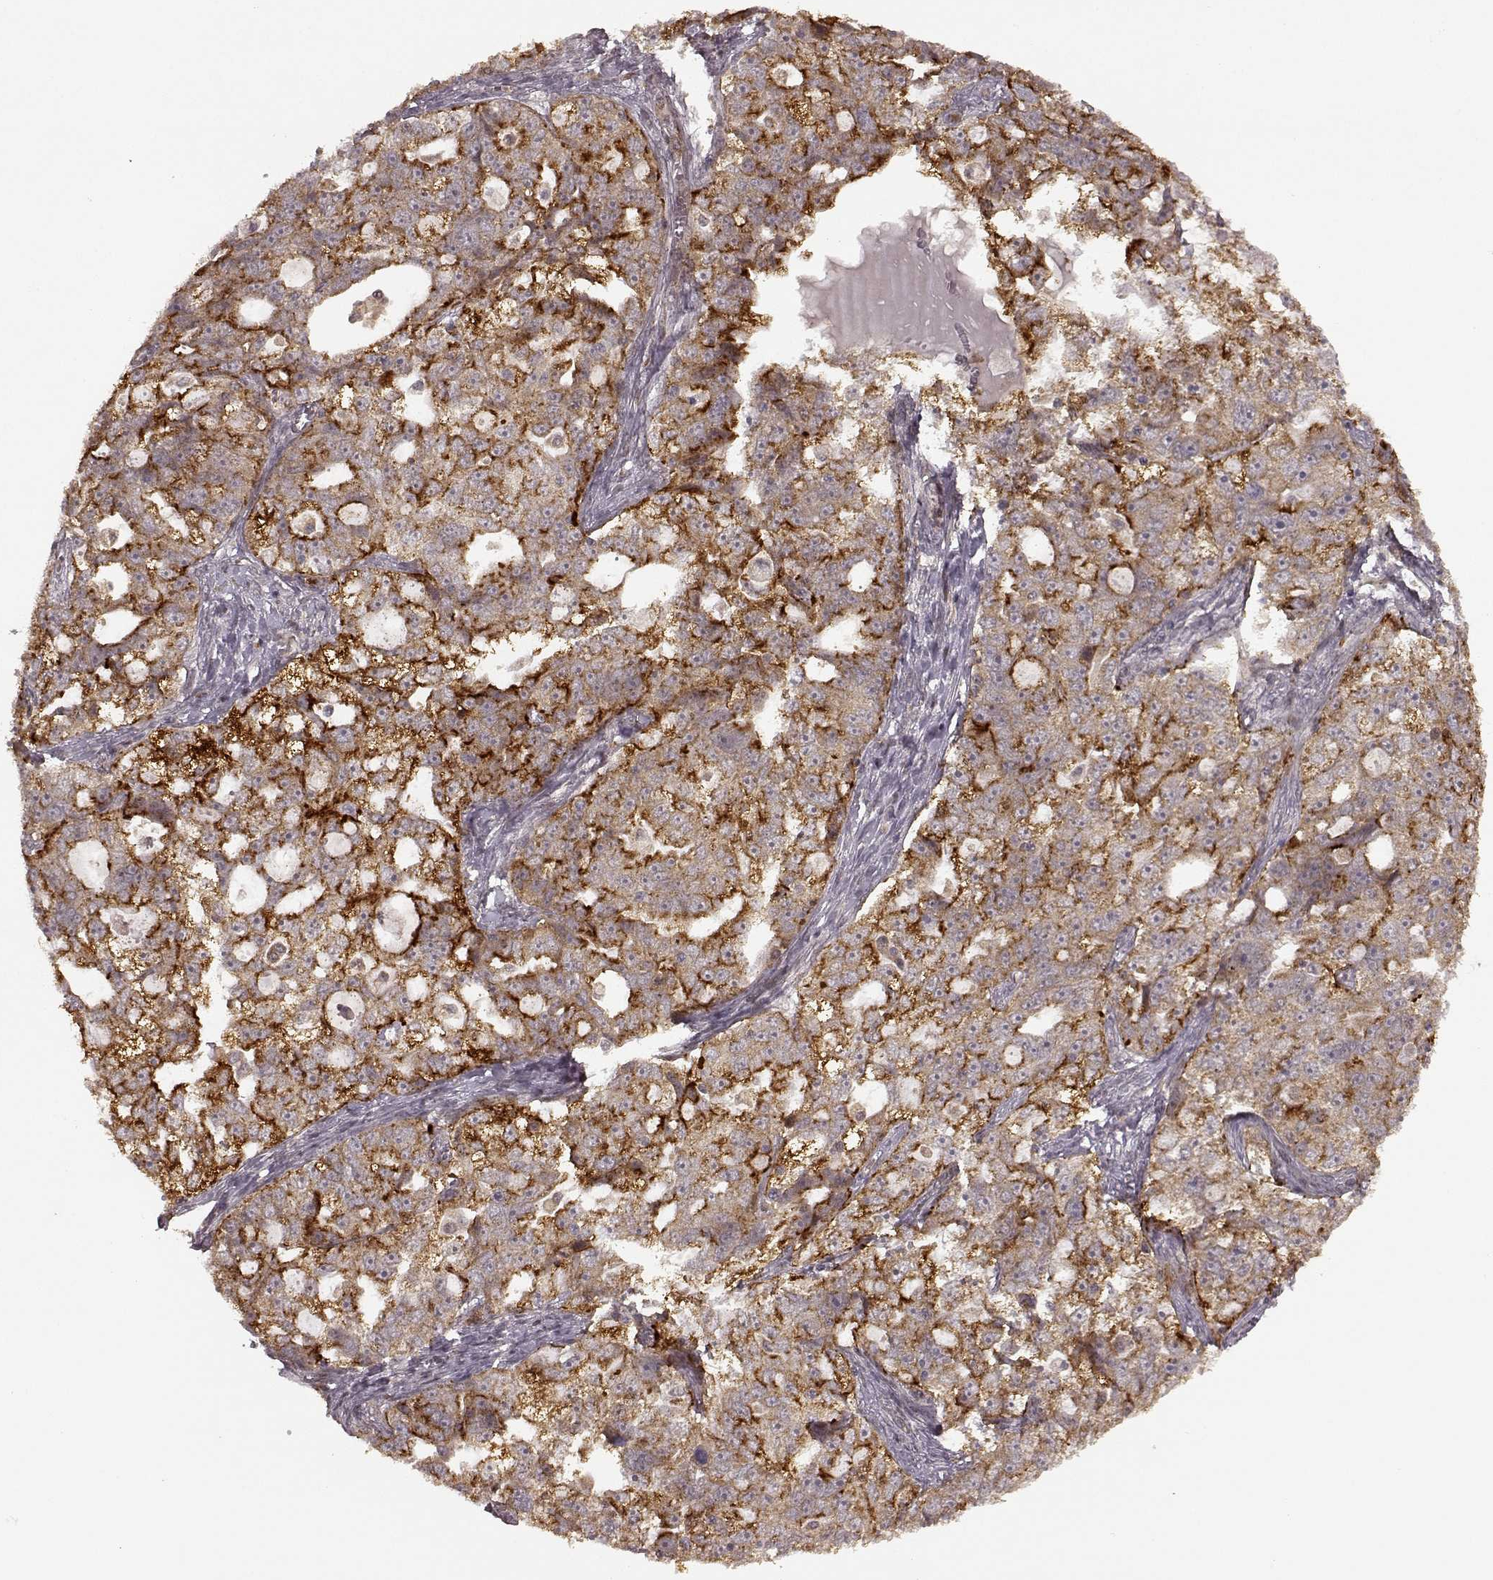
{"staining": {"intensity": "weak", "quantity": ">75%", "location": "cytoplasmic/membranous"}, "tissue": "ovarian cancer", "cell_type": "Tumor cells", "image_type": "cancer", "snomed": [{"axis": "morphology", "description": "Cystadenocarcinoma, serous, NOS"}, {"axis": "topography", "description": "Ovary"}], "caption": "Immunohistochemical staining of human ovarian serous cystadenocarcinoma displays low levels of weak cytoplasmic/membranous expression in about >75% of tumor cells.", "gene": "SLC12A9", "patient": {"sex": "female", "age": 51}}